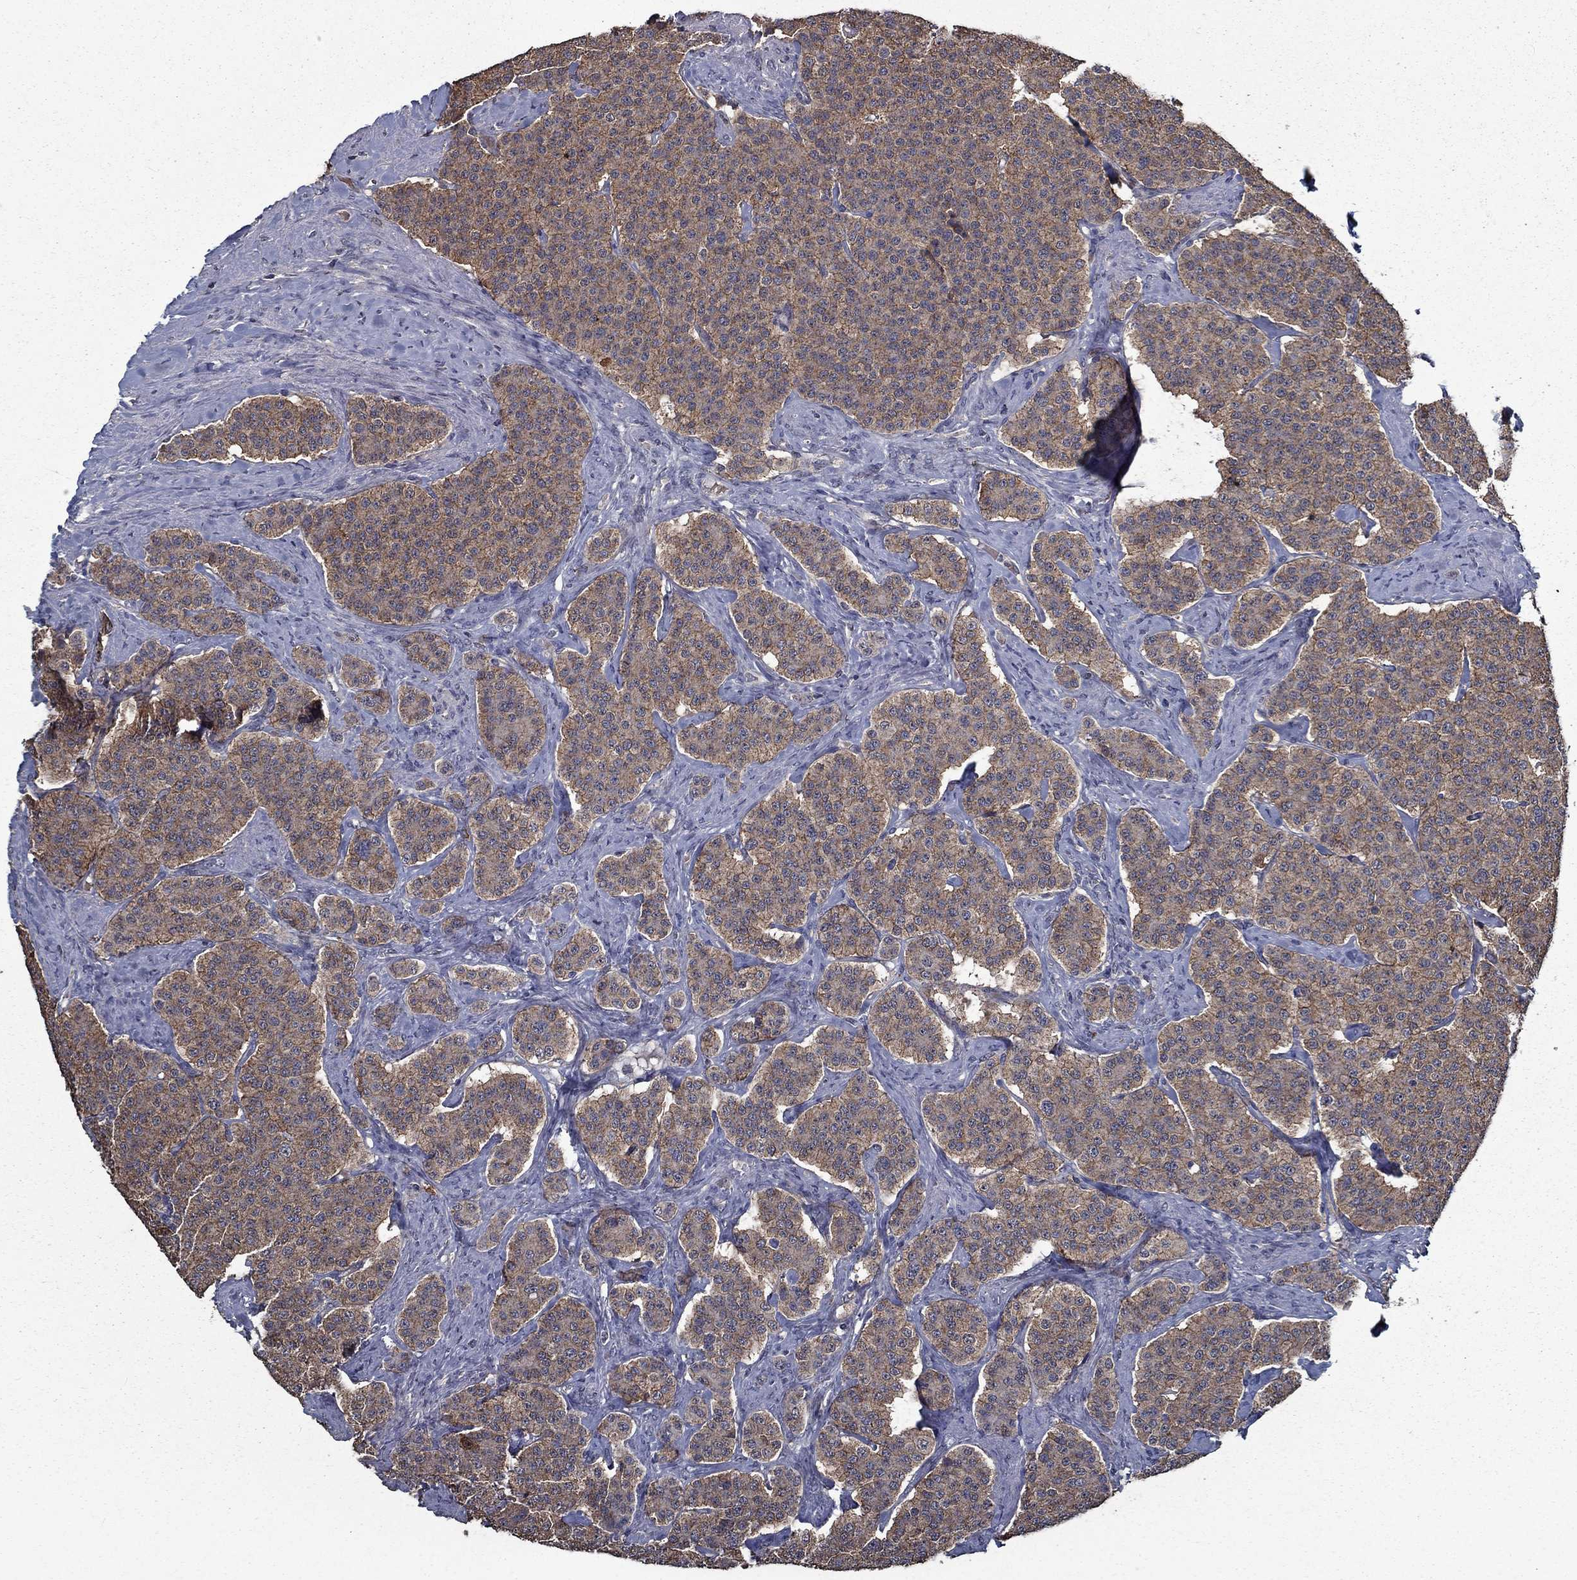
{"staining": {"intensity": "moderate", "quantity": "<25%", "location": "cytoplasmic/membranous"}, "tissue": "carcinoid", "cell_type": "Tumor cells", "image_type": "cancer", "snomed": [{"axis": "morphology", "description": "Carcinoid, malignant, NOS"}, {"axis": "topography", "description": "Small intestine"}], "caption": "Carcinoid stained with IHC shows moderate cytoplasmic/membranous expression in approximately <25% of tumor cells.", "gene": "SLC44A1", "patient": {"sex": "female", "age": 58}}